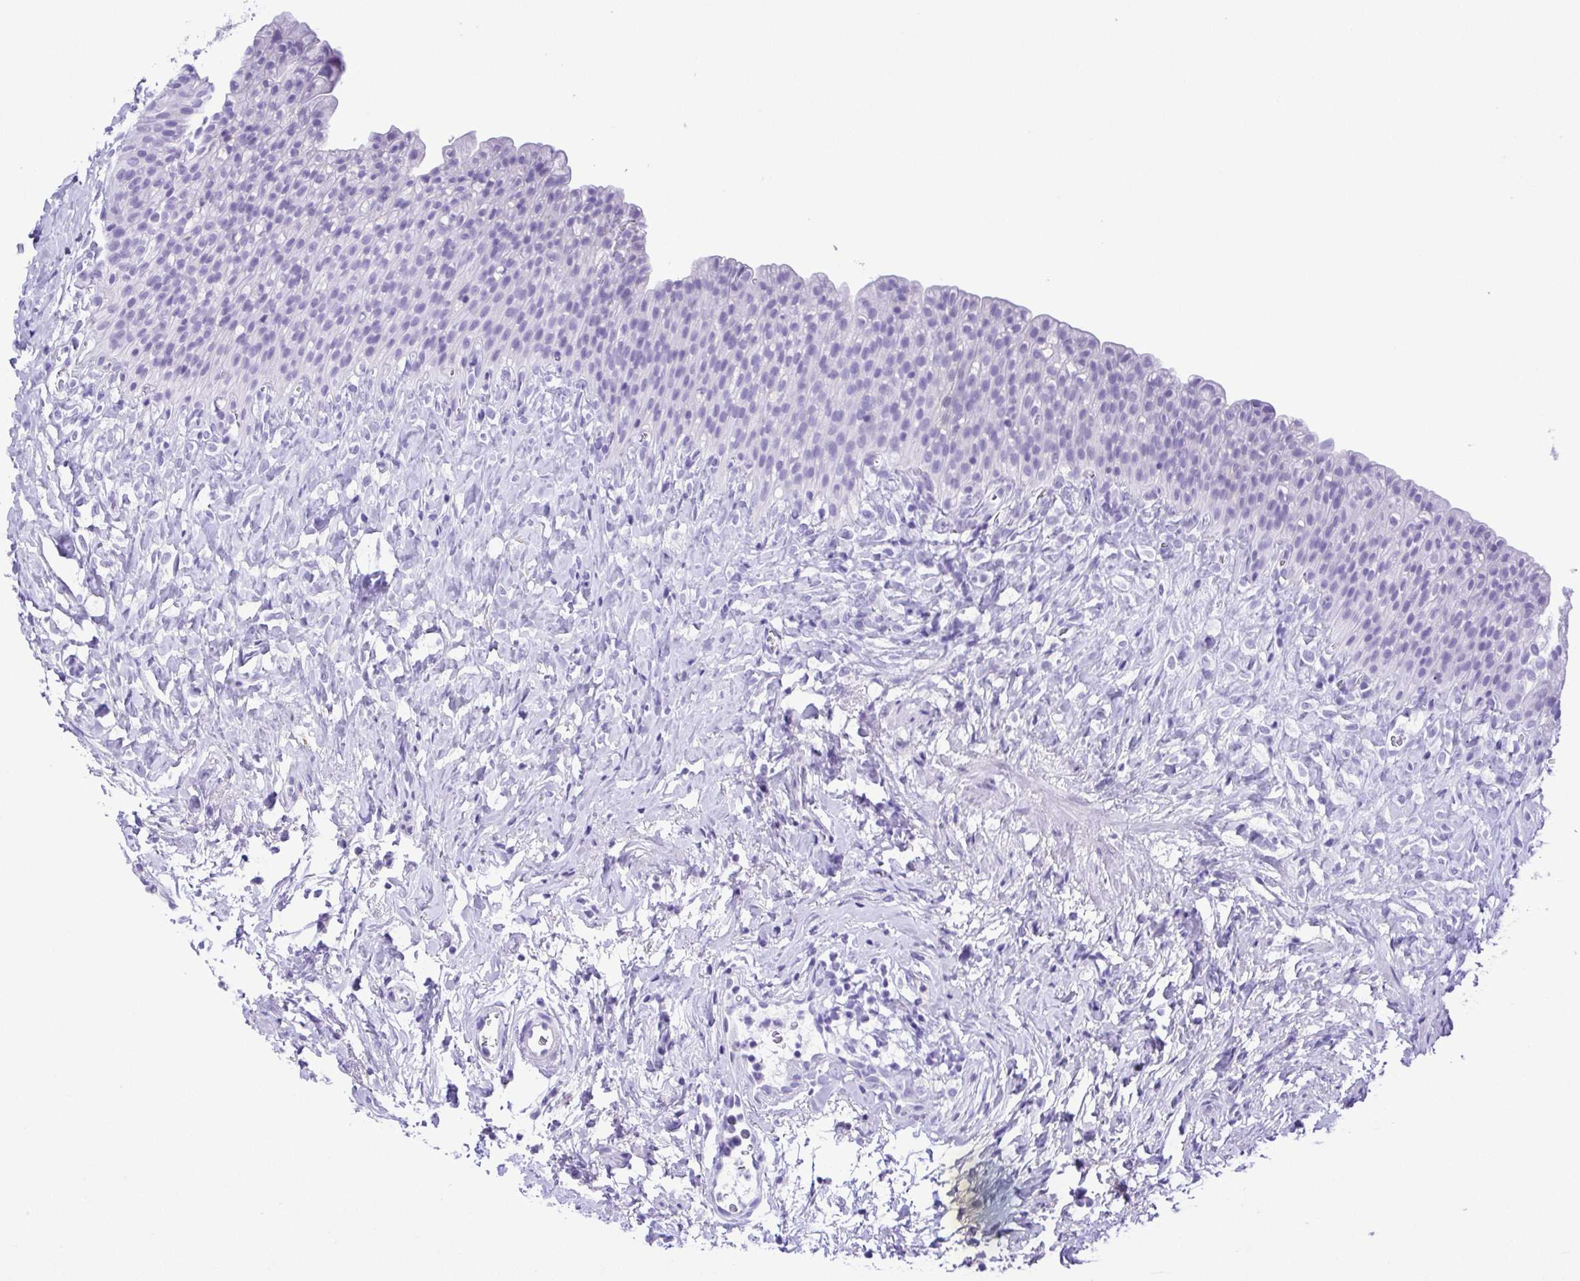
{"staining": {"intensity": "negative", "quantity": "none", "location": "none"}, "tissue": "urinary bladder", "cell_type": "Urothelial cells", "image_type": "normal", "snomed": [{"axis": "morphology", "description": "Normal tissue, NOS"}, {"axis": "topography", "description": "Urinary bladder"}, {"axis": "topography", "description": "Prostate"}], "caption": "Urothelial cells show no significant protein staining in benign urinary bladder. (Brightfield microscopy of DAB (3,3'-diaminobenzidine) IHC at high magnification).", "gene": "PAK3", "patient": {"sex": "male", "age": 76}}